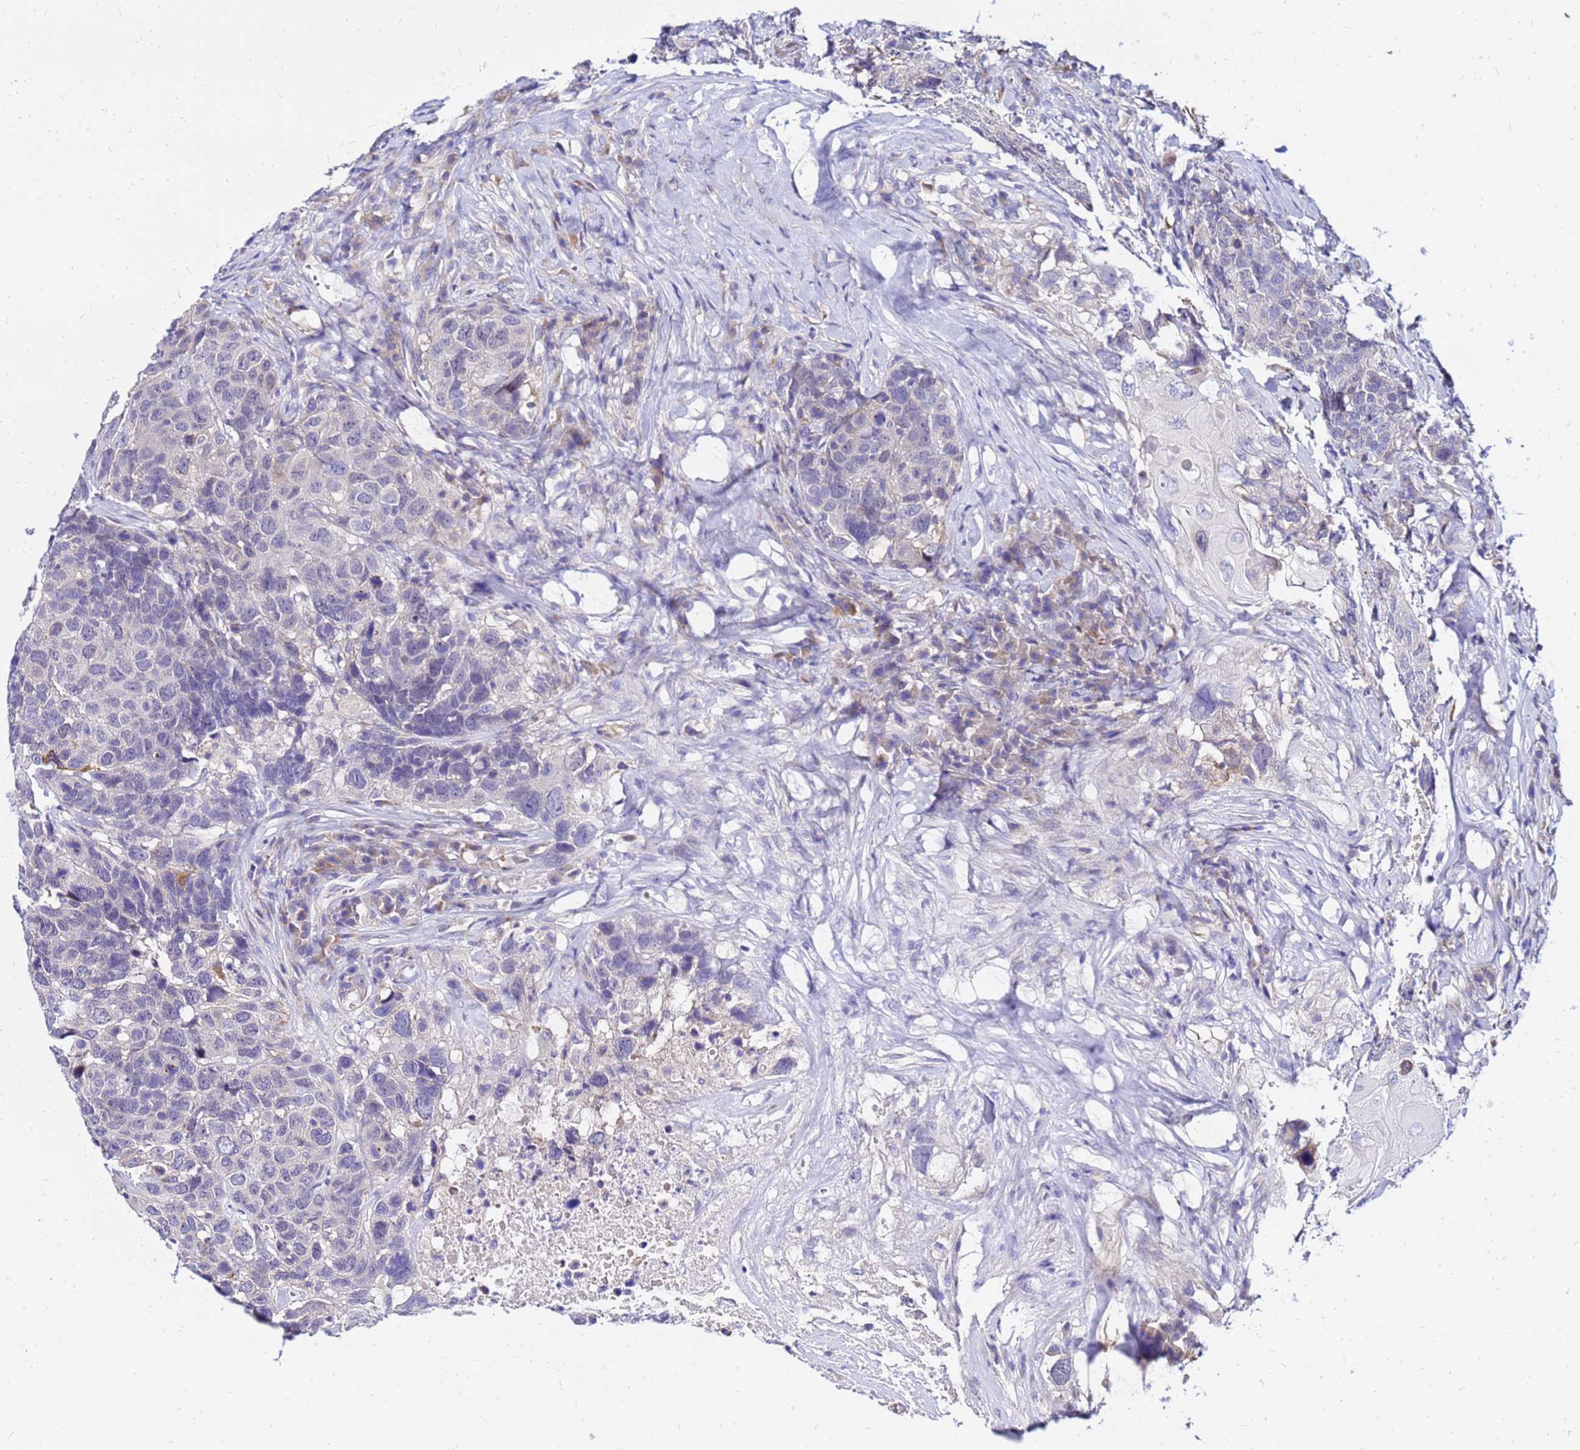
{"staining": {"intensity": "negative", "quantity": "none", "location": "none"}, "tissue": "head and neck cancer", "cell_type": "Tumor cells", "image_type": "cancer", "snomed": [{"axis": "morphology", "description": "Squamous cell carcinoma, NOS"}, {"axis": "topography", "description": "Head-Neck"}], "caption": "Immunohistochemistry (IHC) of human head and neck cancer demonstrates no expression in tumor cells. (Brightfield microscopy of DAB immunohistochemistry (IHC) at high magnification).", "gene": "HERC5", "patient": {"sex": "male", "age": 66}}